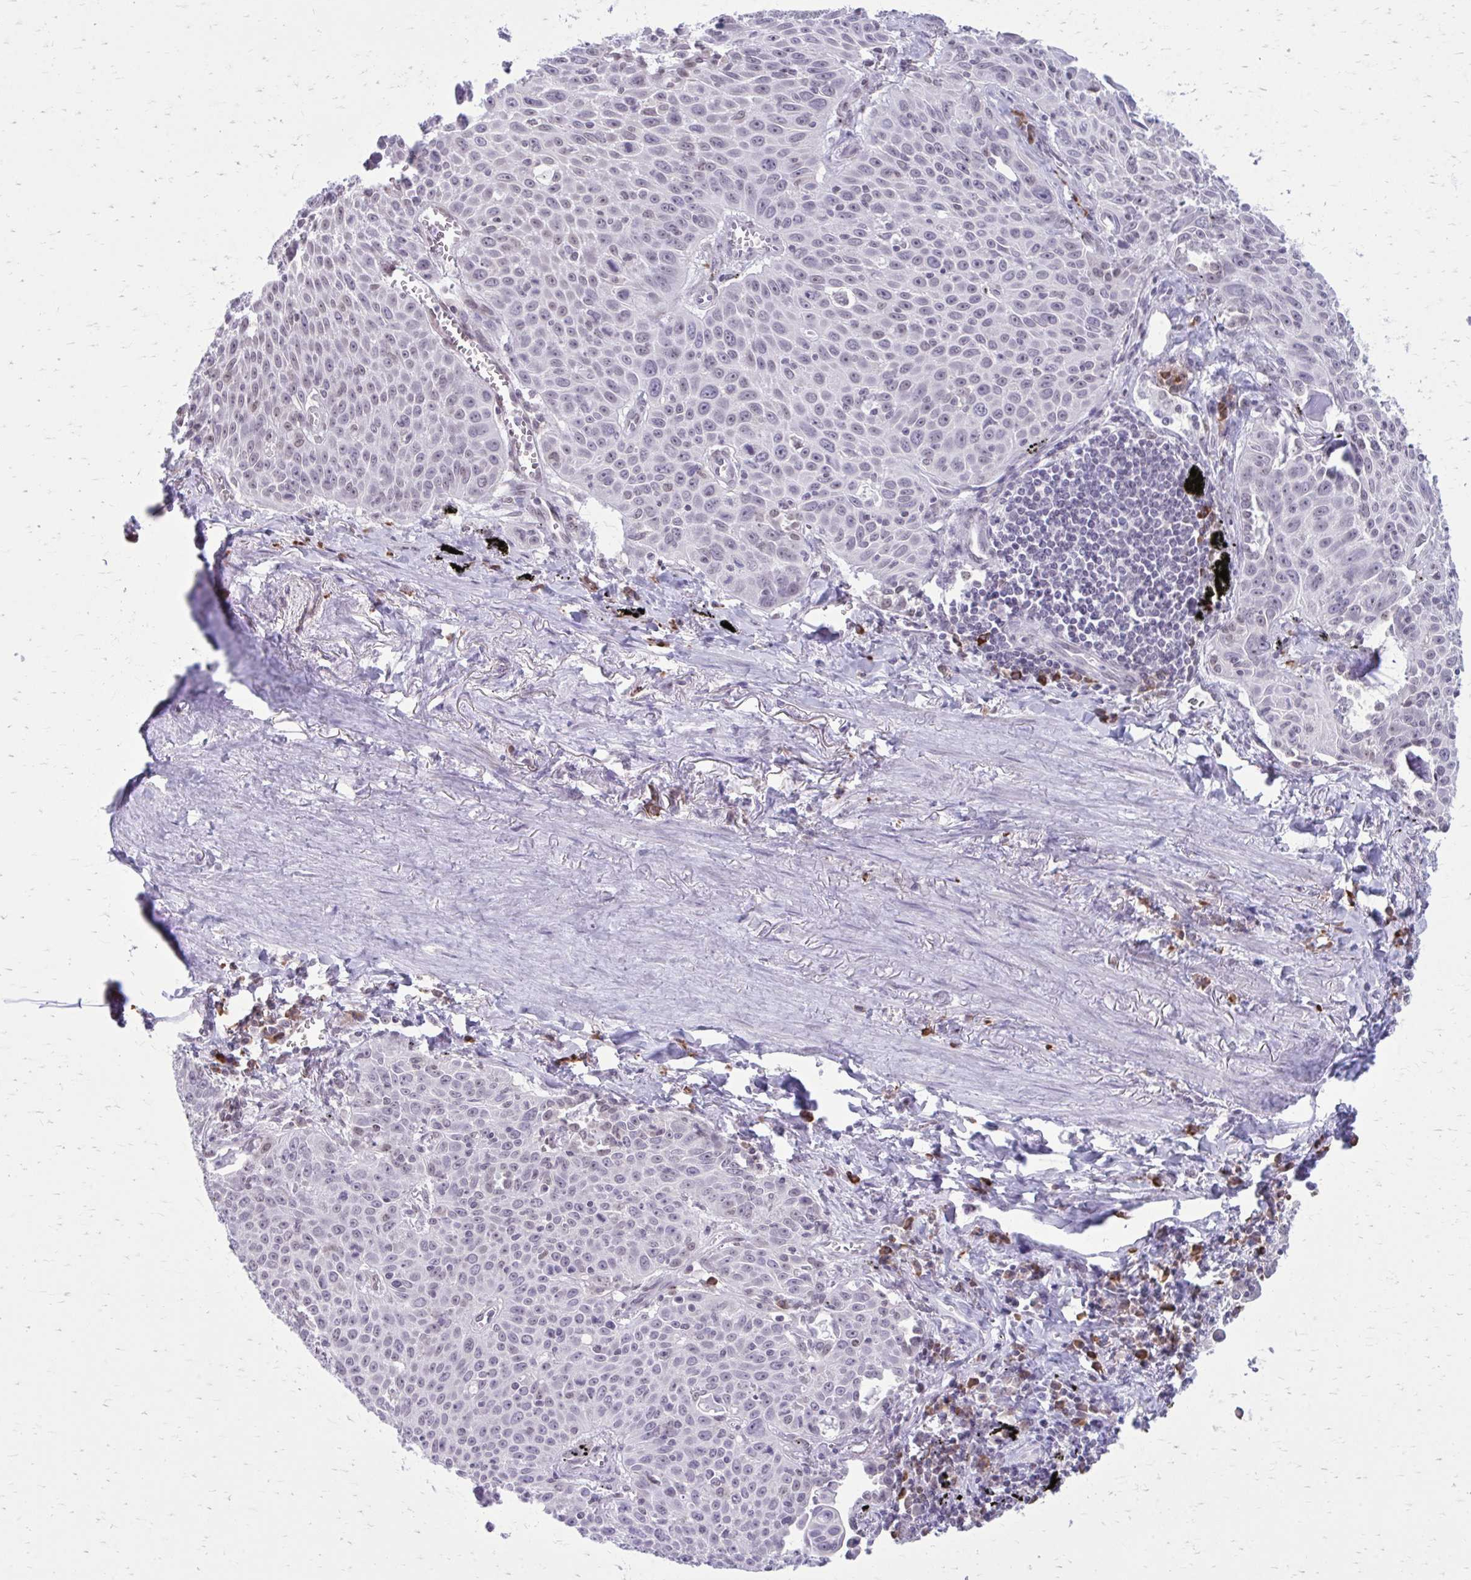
{"staining": {"intensity": "negative", "quantity": "none", "location": "none"}, "tissue": "lung cancer", "cell_type": "Tumor cells", "image_type": "cancer", "snomed": [{"axis": "morphology", "description": "Squamous cell carcinoma, NOS"}, {"axis": "morphology", "description": "Squamous cell carcinoma, metastatic, NOS"}, {"axis": "topography", "description": "Lymph node"}, {"axis": "topography", "description": "Lung"}], "caption": "A high-resolution image shows immunohistochemistry staining of lung cancer (squamous cell carcinoma), which reveals no significant expression in tumor cells.", "gene": "PROSER1", "patient": {"sex": "female", "age": 62}}